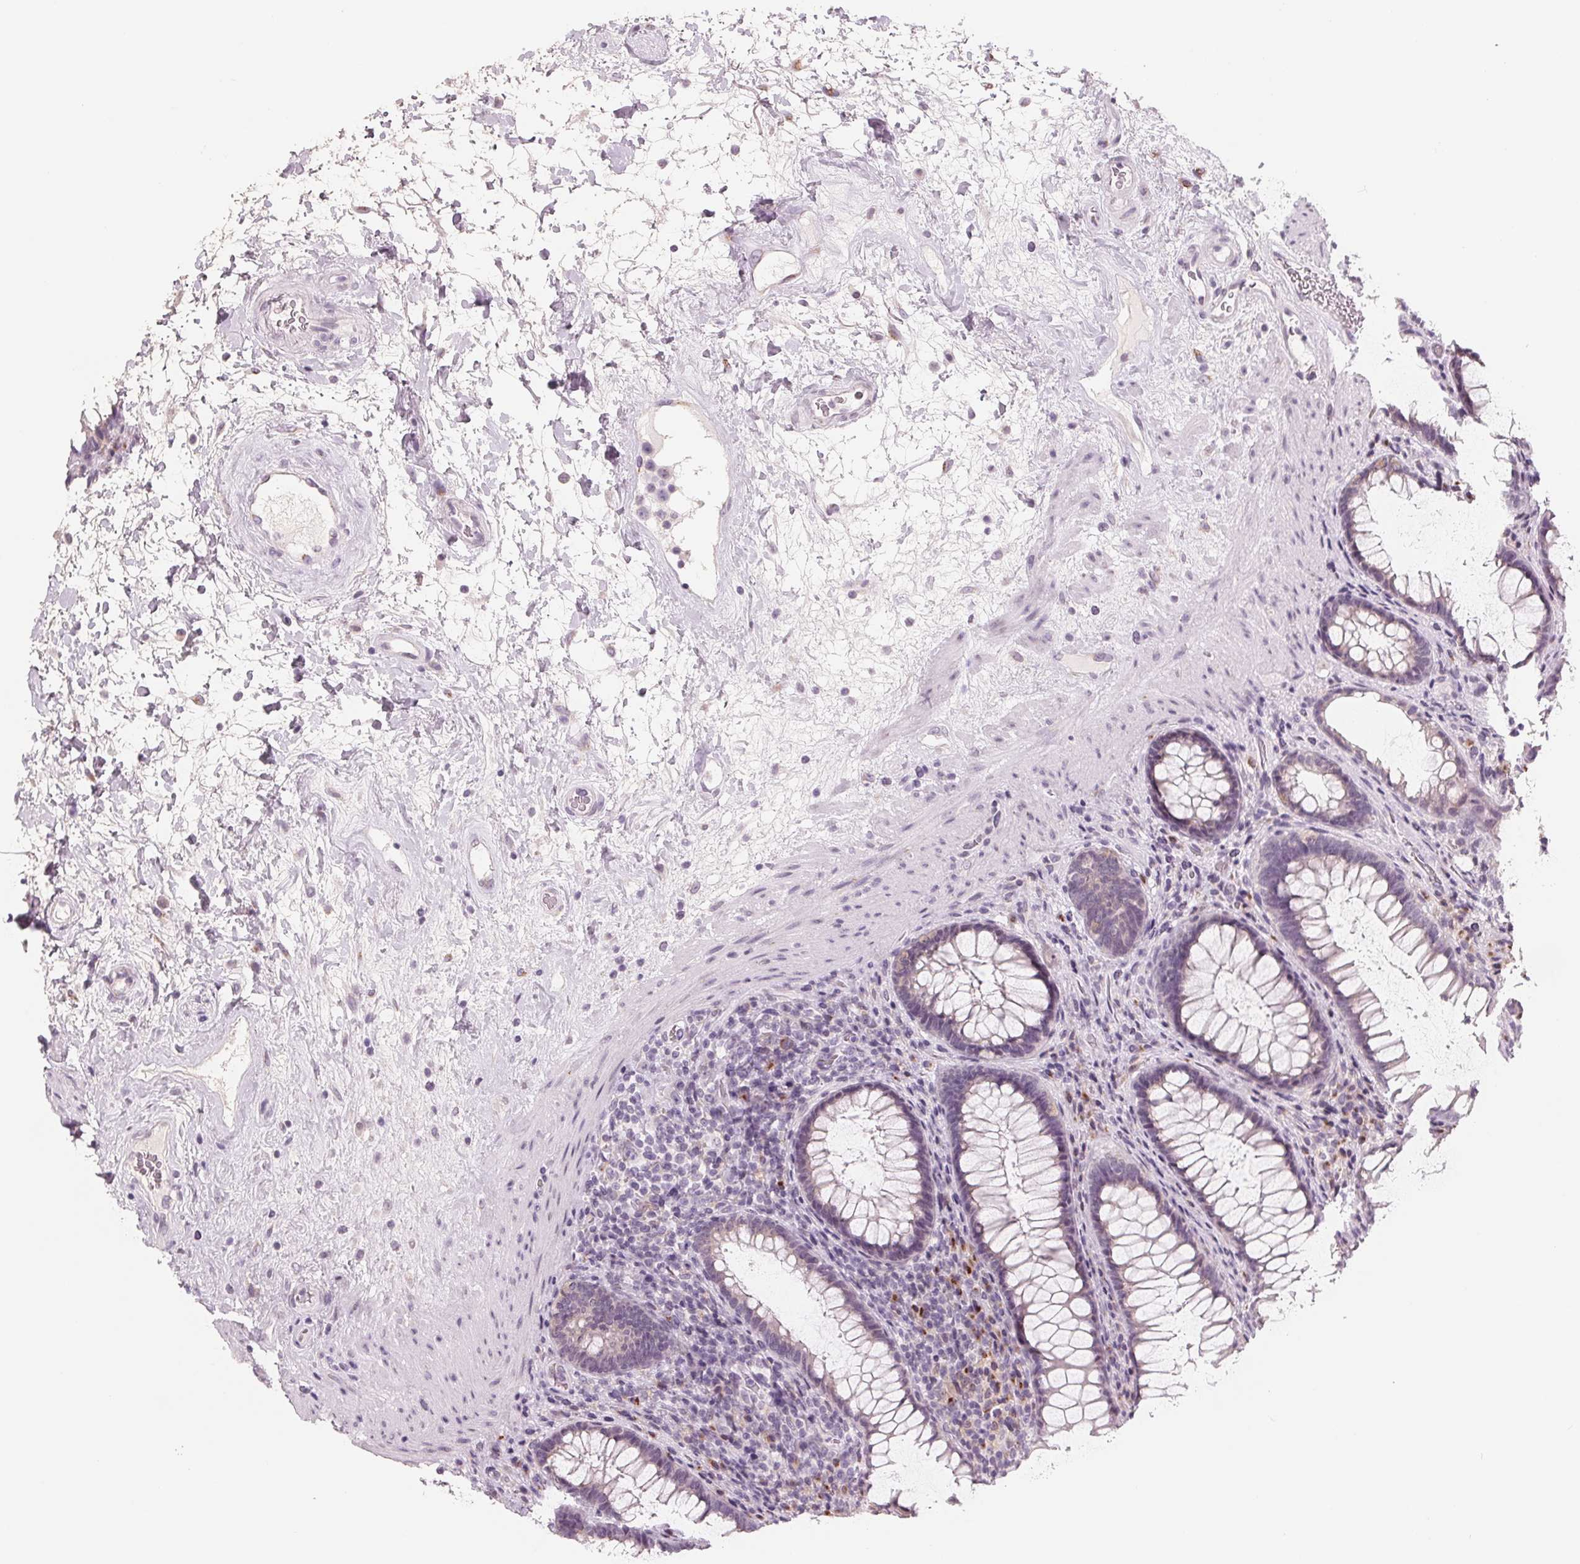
{"staining": {"intensity": "negative", "quantity": "none", "location": "none"}, "tissue": "rectum", "cell_type": "Glandular cells", "image_type": "normal", "snomed": [{"axis": "morphology", "description": "Normal tissue, NOS"}, {"axis": "topography", "description": "Rectum"}], "caption": "IHC micrograph of unremarkable rectum stained for a protein (brown), which shows no staining in glandular cells.", "gene": "IL9R", "patient": {"sex": "male", "age": 72}}